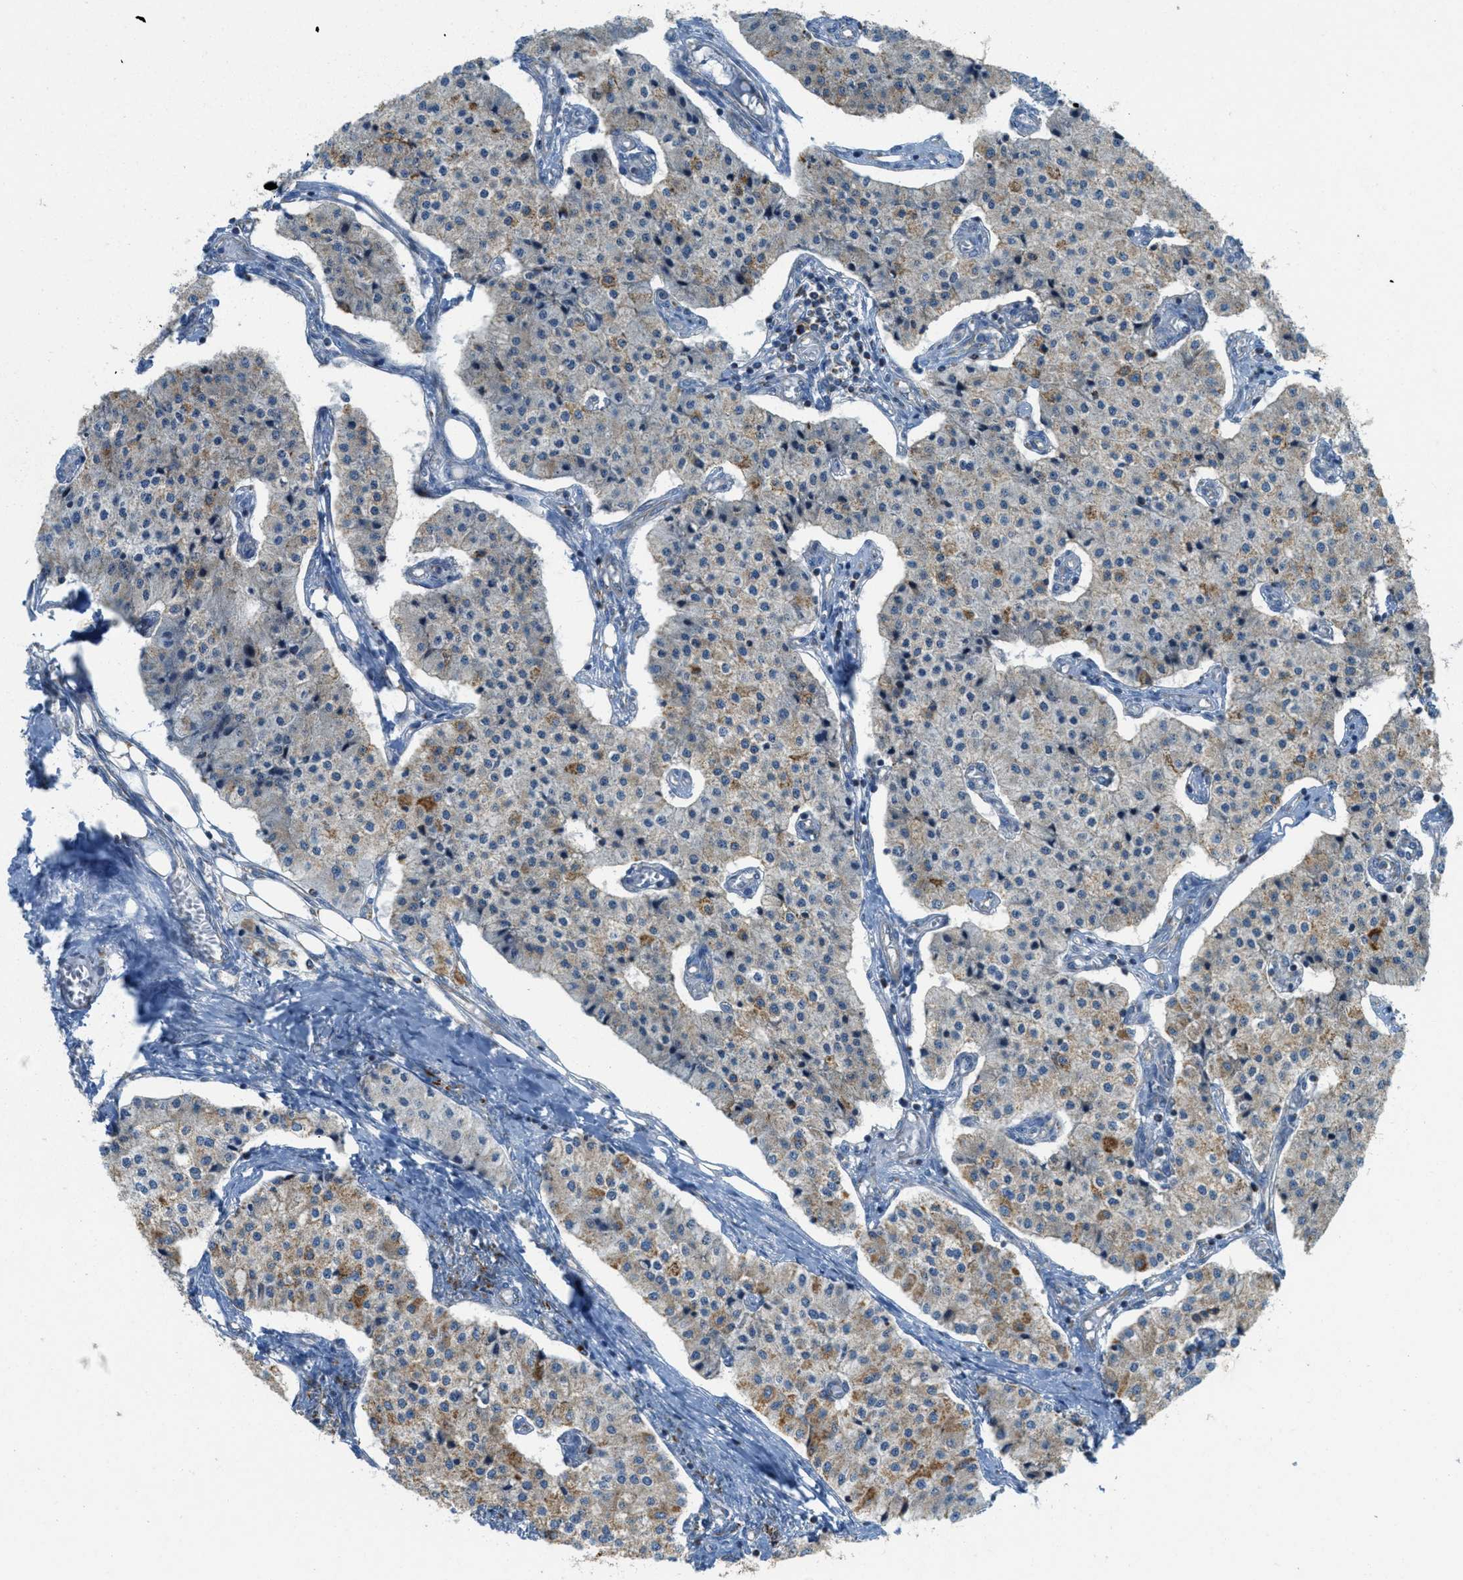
{"staining": {"intensity": "strong", "quantity": "<25%", "location": "cytoplasmic/membranous"}, "tissue": "carcinoid", "cell_type": "Tumor cells", "image_type": "cancer", "snomed": [{"axis": "morphology", "description": "Carcinoid, malignant, NOS"}, {"axis": "topography", "description": "Colon"}], "caption": "The immunohistochemical stain labels strong cytoplasmic/membranous staining in tumor cells of carcinoid tissue. Immunohistochemistry stains the protein in brown and the nuclei are stained blue.", "gene": "BTN3A1", "patient": {"sex": "female", "age": 52}}